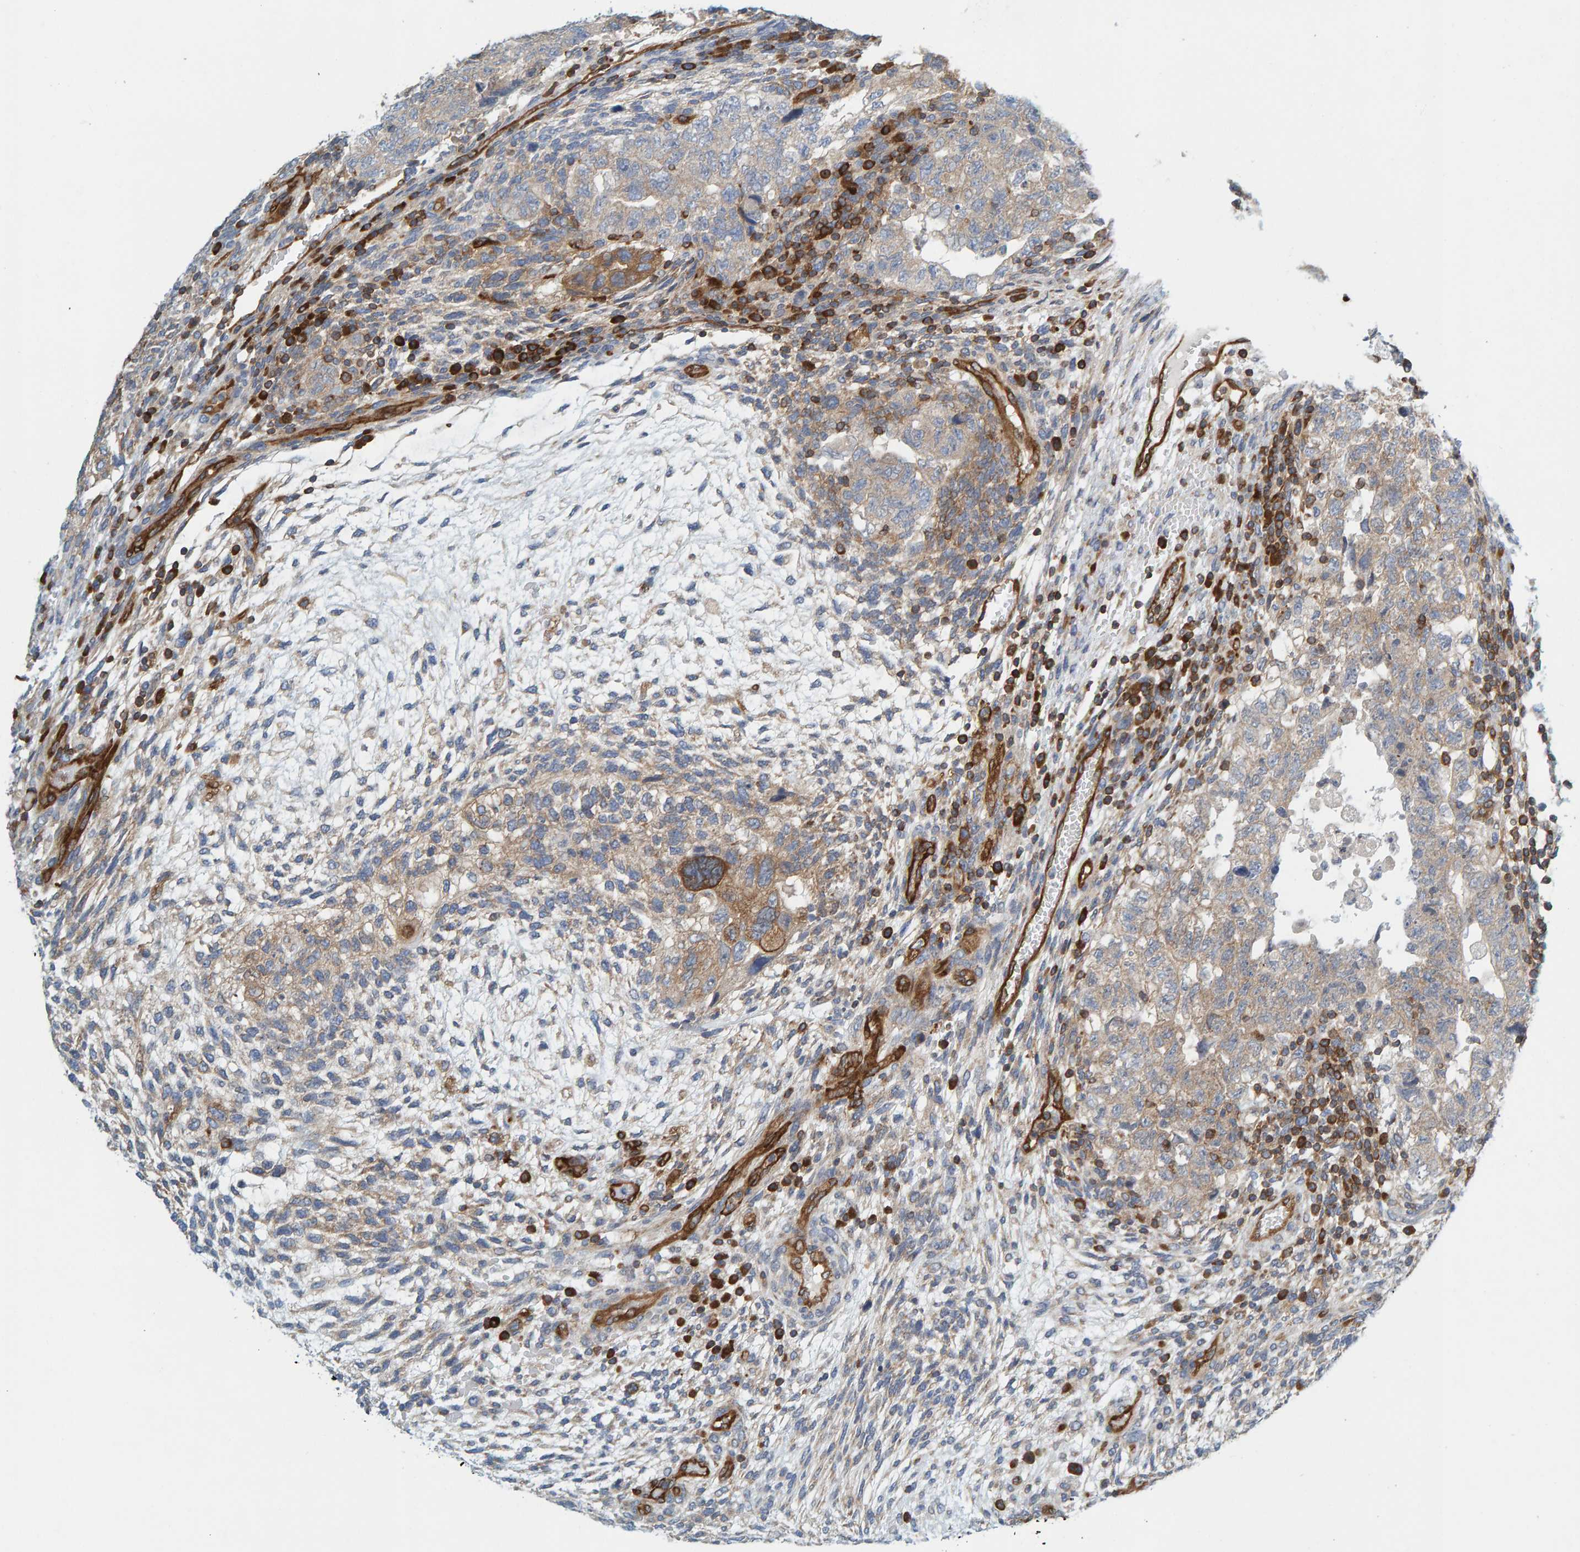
{"staining": {"intensity": "weak", "quantity": "25%-75%", "location": "cytoplasmic/membranous"}, "tissue": "testis cancer", "cell_type": "Tumor cells", "image_type": "cancer", "snomed": [{"axis": "morphology", "description": "Carcinoma, Embryonal, NOS"}, {"axis": "topography", "description": "Testis"}], "caption": "This is a photomicrograph of immunohistochemistry staining of testis cancer, which shows weak positivity in the cytoplasmic/membranous of tumor cells.", "gene": "PRKD2", "patient": {"sex": "male", "age": 36}}